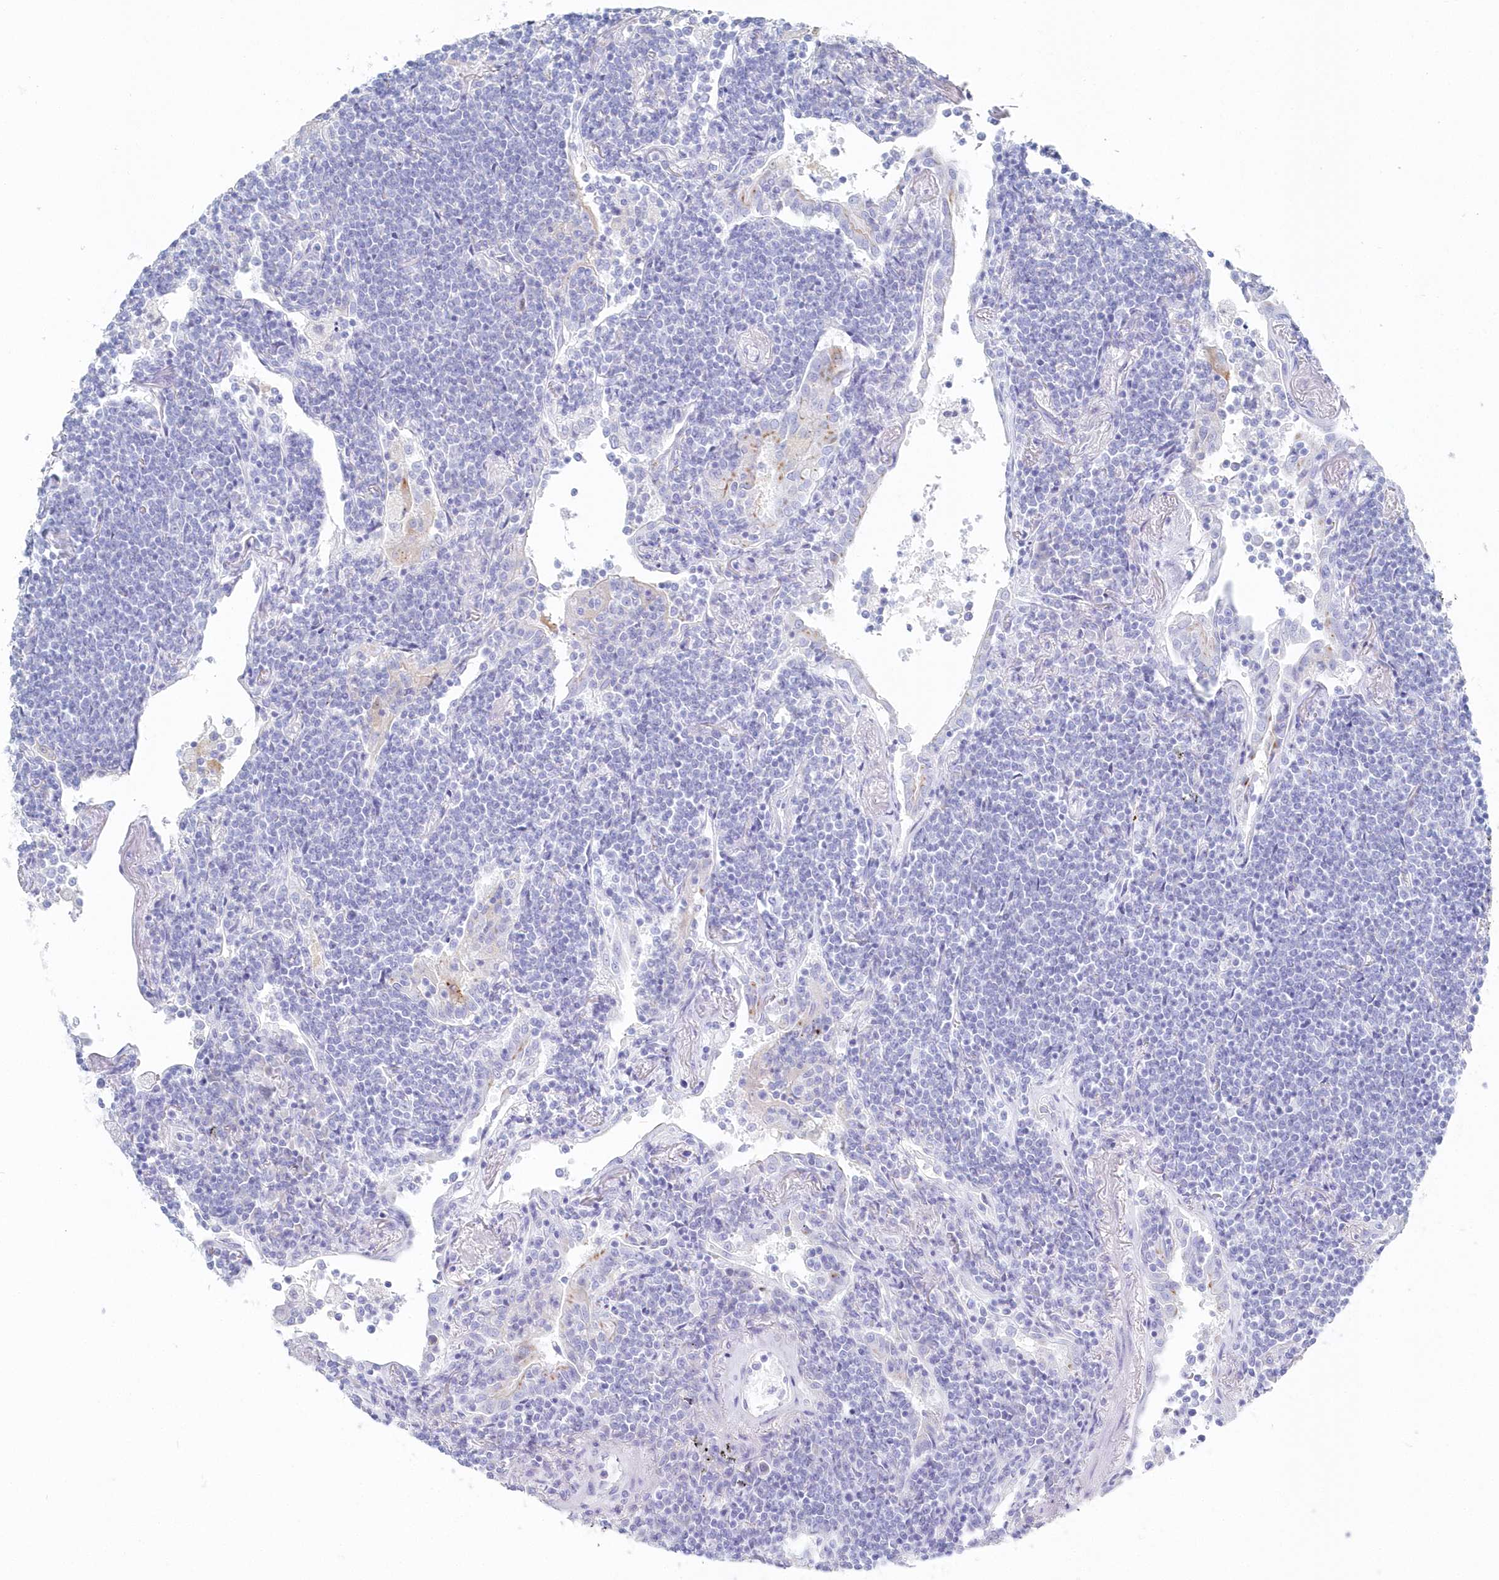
{"staining": {"intensity": "negative", "quantity": "none", "location": "none"}, "tissue": "lymphoma", "cell_type": "Tumor cells", "image_type": "cancer", "snomed": [{"axis": "morphology", "description": "Malignant lymphoma, non-Hodgkin's type, Low grade"}, {"axis": "topography", "description": "Lung"}], "caption": "Tumor cells show no significant staining in malignant lymphoma, non-Hodgkin's type (low-grade).", "gene": "CSNK1G2", "patient": {"sex": "female", "age": 71}}